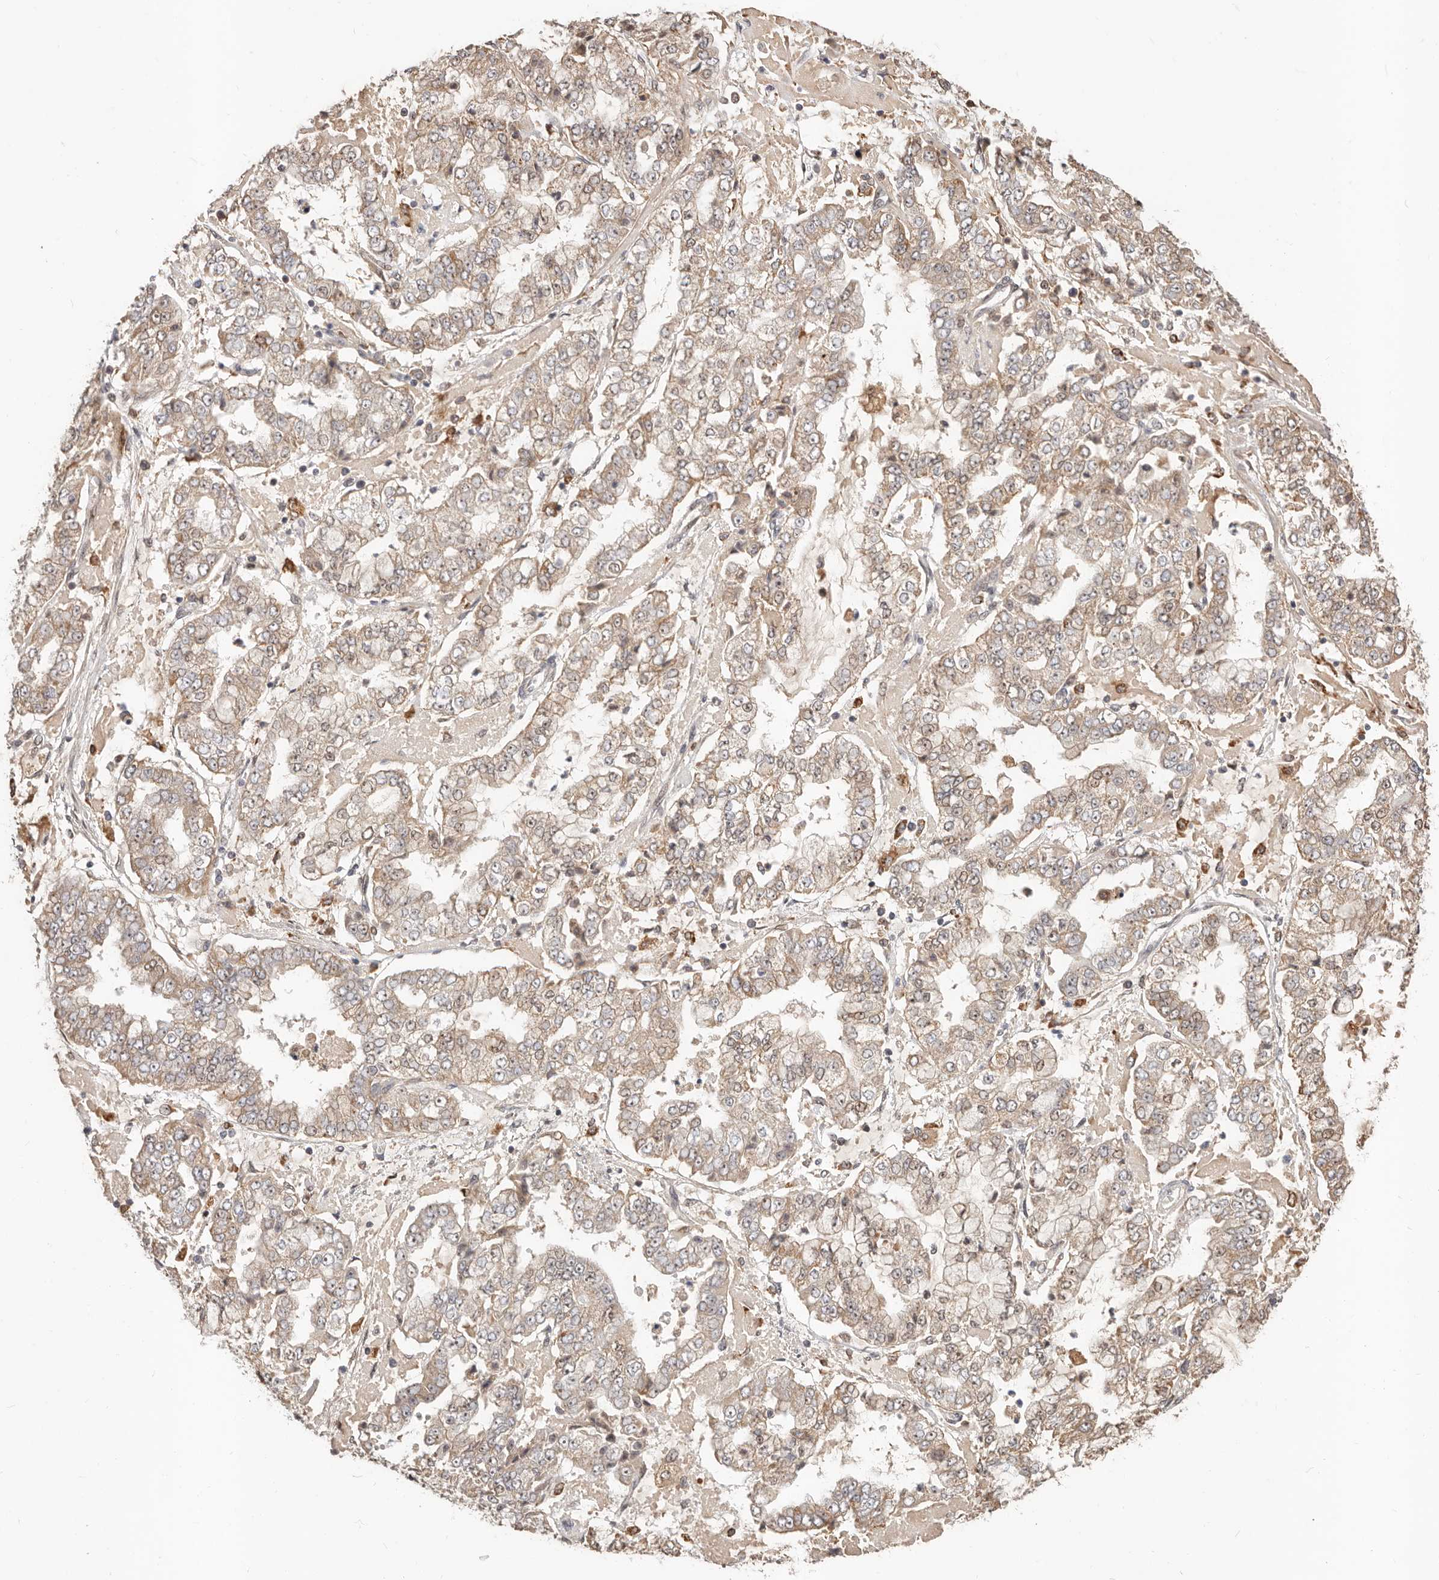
{"staining": {"intensity": "weak", "quantity": ">75%", "location": "cytoplasmic/membranous"}, "tissue": "stomach cancer", "cell_type": "Tumor cells", "image_type": "cancer", "snomed": [{"axis": "morphology", "description": "Adenocarcinoma, NOS"}, {"axis": "topography", "description": "Stomach"}], "caption": "Tumor cells show low levels of weak cytoplasmic/membranous expression in approximately >75% of cells in adenocarcinoma (stomach).", "gene": "ZRANB1", "patient": {"sex": "male", "age": 76}}